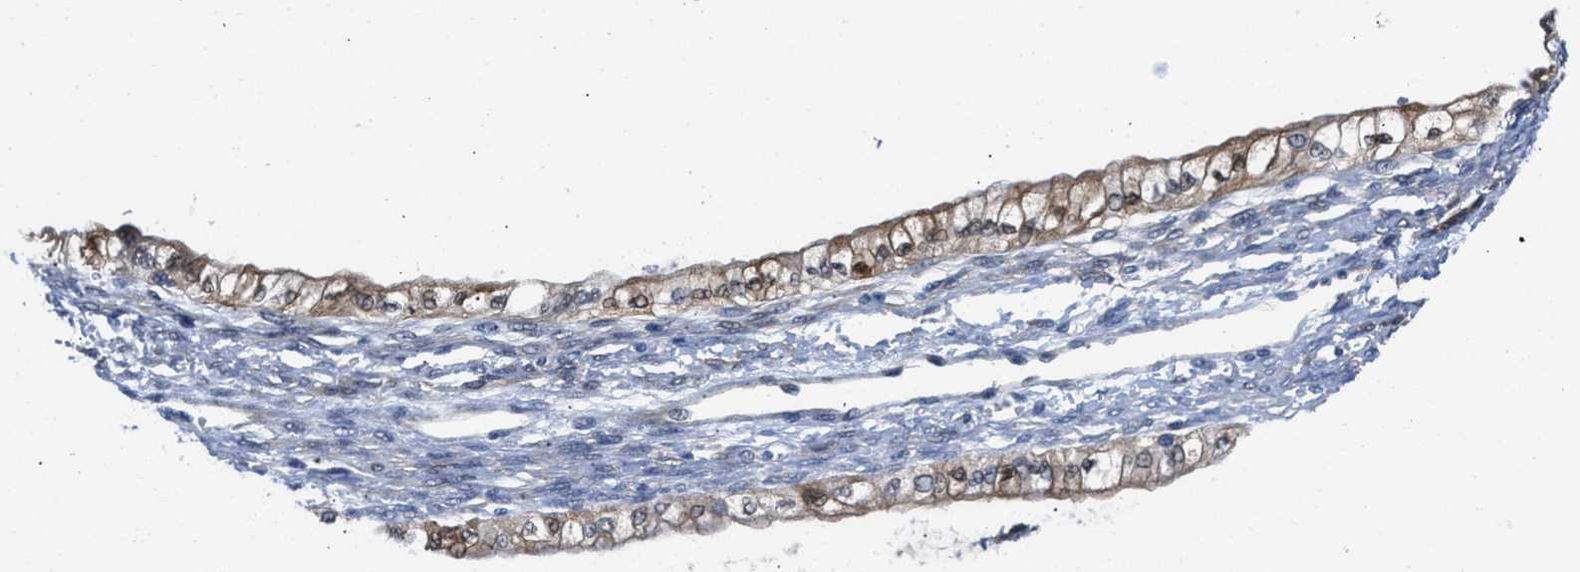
{"staining": {"intensity": "weak", "quantity": "25%-75%", "location": "cytoplasmic/membranous"}, "tissue": "ovarian cancer", "cell_type": "Tumor cells", "image_type": "cancer", "snomed": [{"axis": "morphology", "description": "Cystadenocarcinoma, mucinous, NOS"}, {"axis": "topography", "description": "Ovary"}], "caption": "The photomicrograph shows immunohistochemical staining of ovarian mucinous cystadenocarcinoma. There is weak cytoplasmic/membranous expression is appreciated in approximately 25%-75% of tumor cells. The staining was performed using DAB (3,3'-diaminobenzidine), with brown indicating positive protein expression. Nuclei are stained blue with hematoxylin.", "gene": "CBR1", "patient": {"sex": "female", "age": 57}}